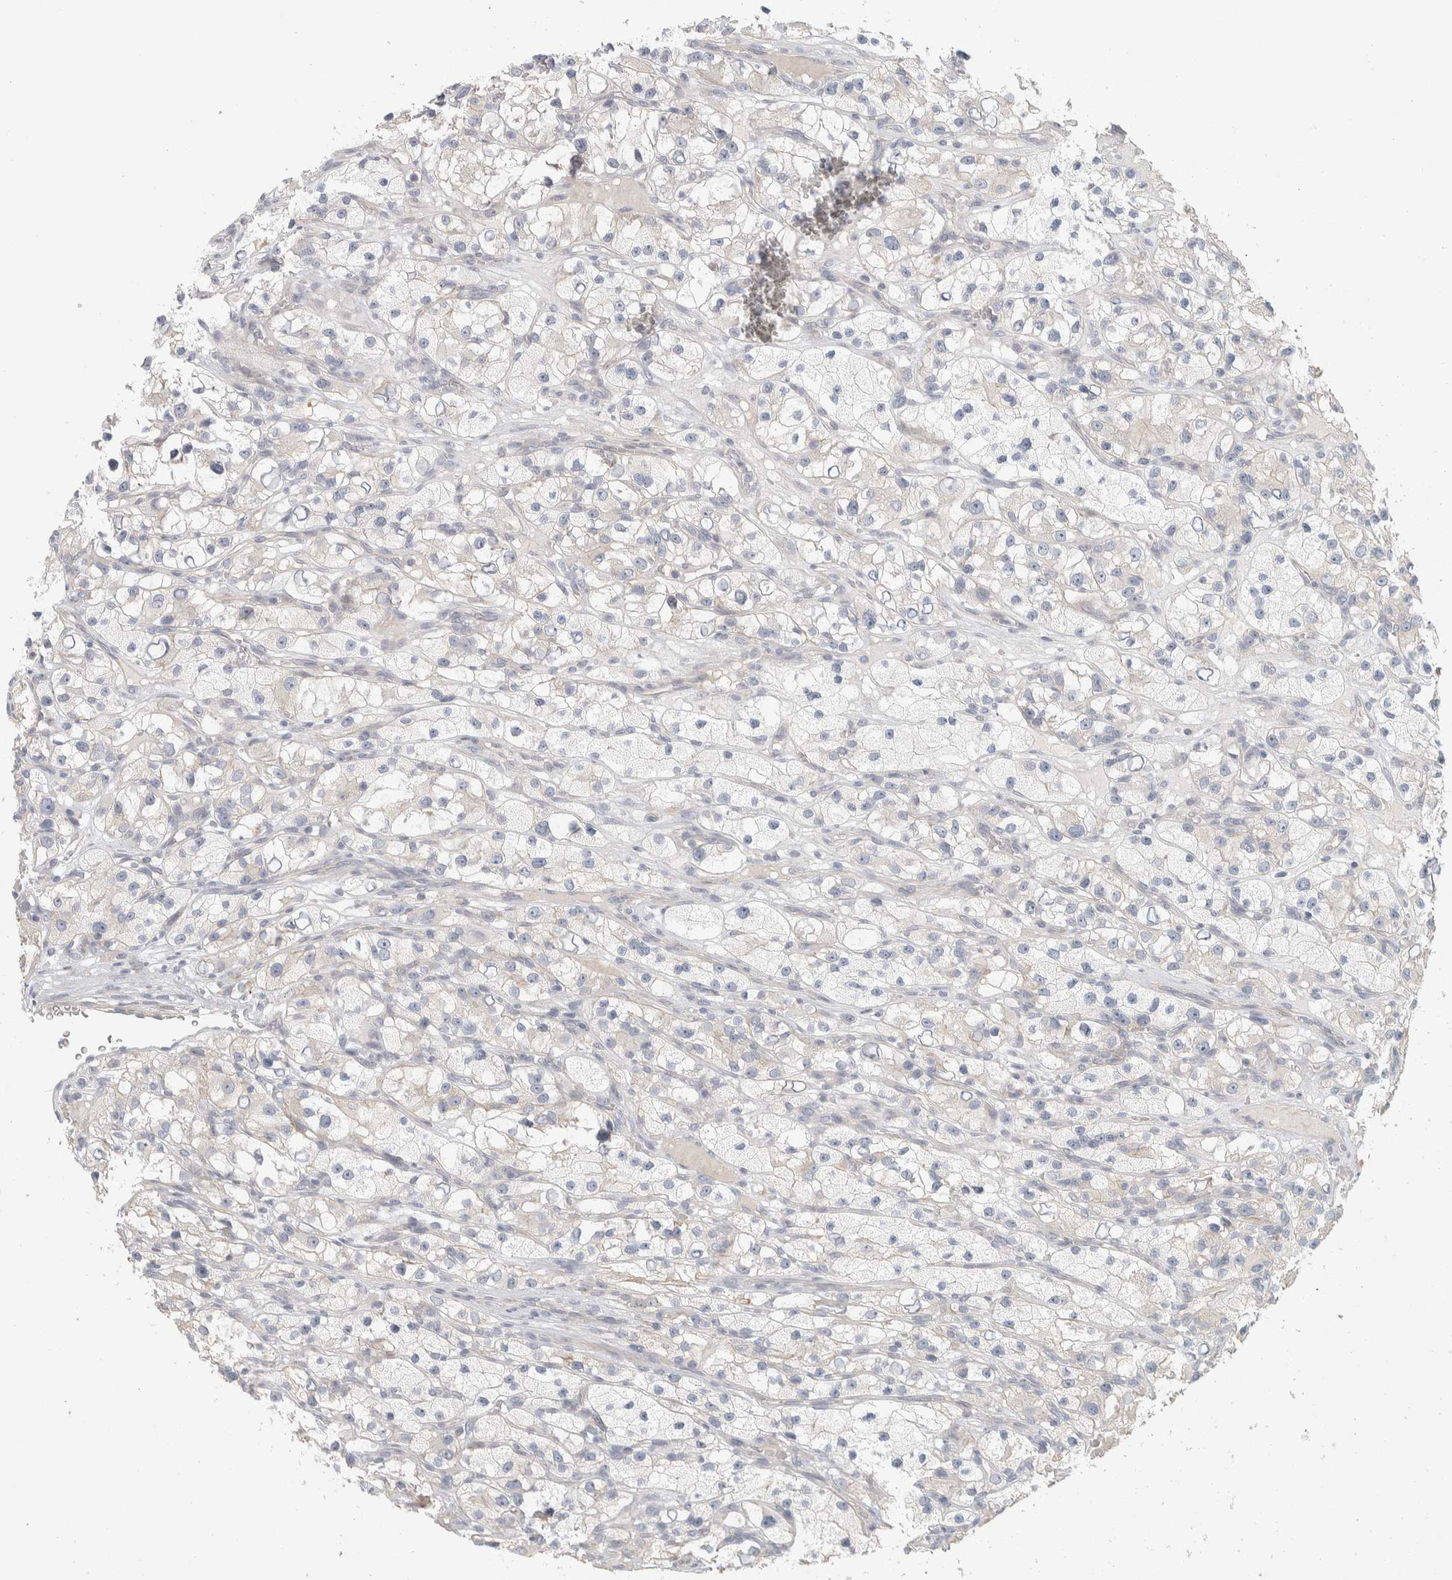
{"staining": {"intensity": "negative", "quantity": "none", "location": "none"}, "tissue": "renal cancer", "cell_type": "Tumor cells", "image_type": "cancer", "snomed": [{"axis": "morphology", "description": "Adenocarcinoma, NOS"}, {"axis": "topography", "description": "Kidney"}], "caption": "This is an immunohistochemistry (IHC) photomicrograph of human adenocarcinoma (renal). There is no staining in tumor cells.", "gene": "DCXR", "patient": {"sex": "female", "age": 57}}